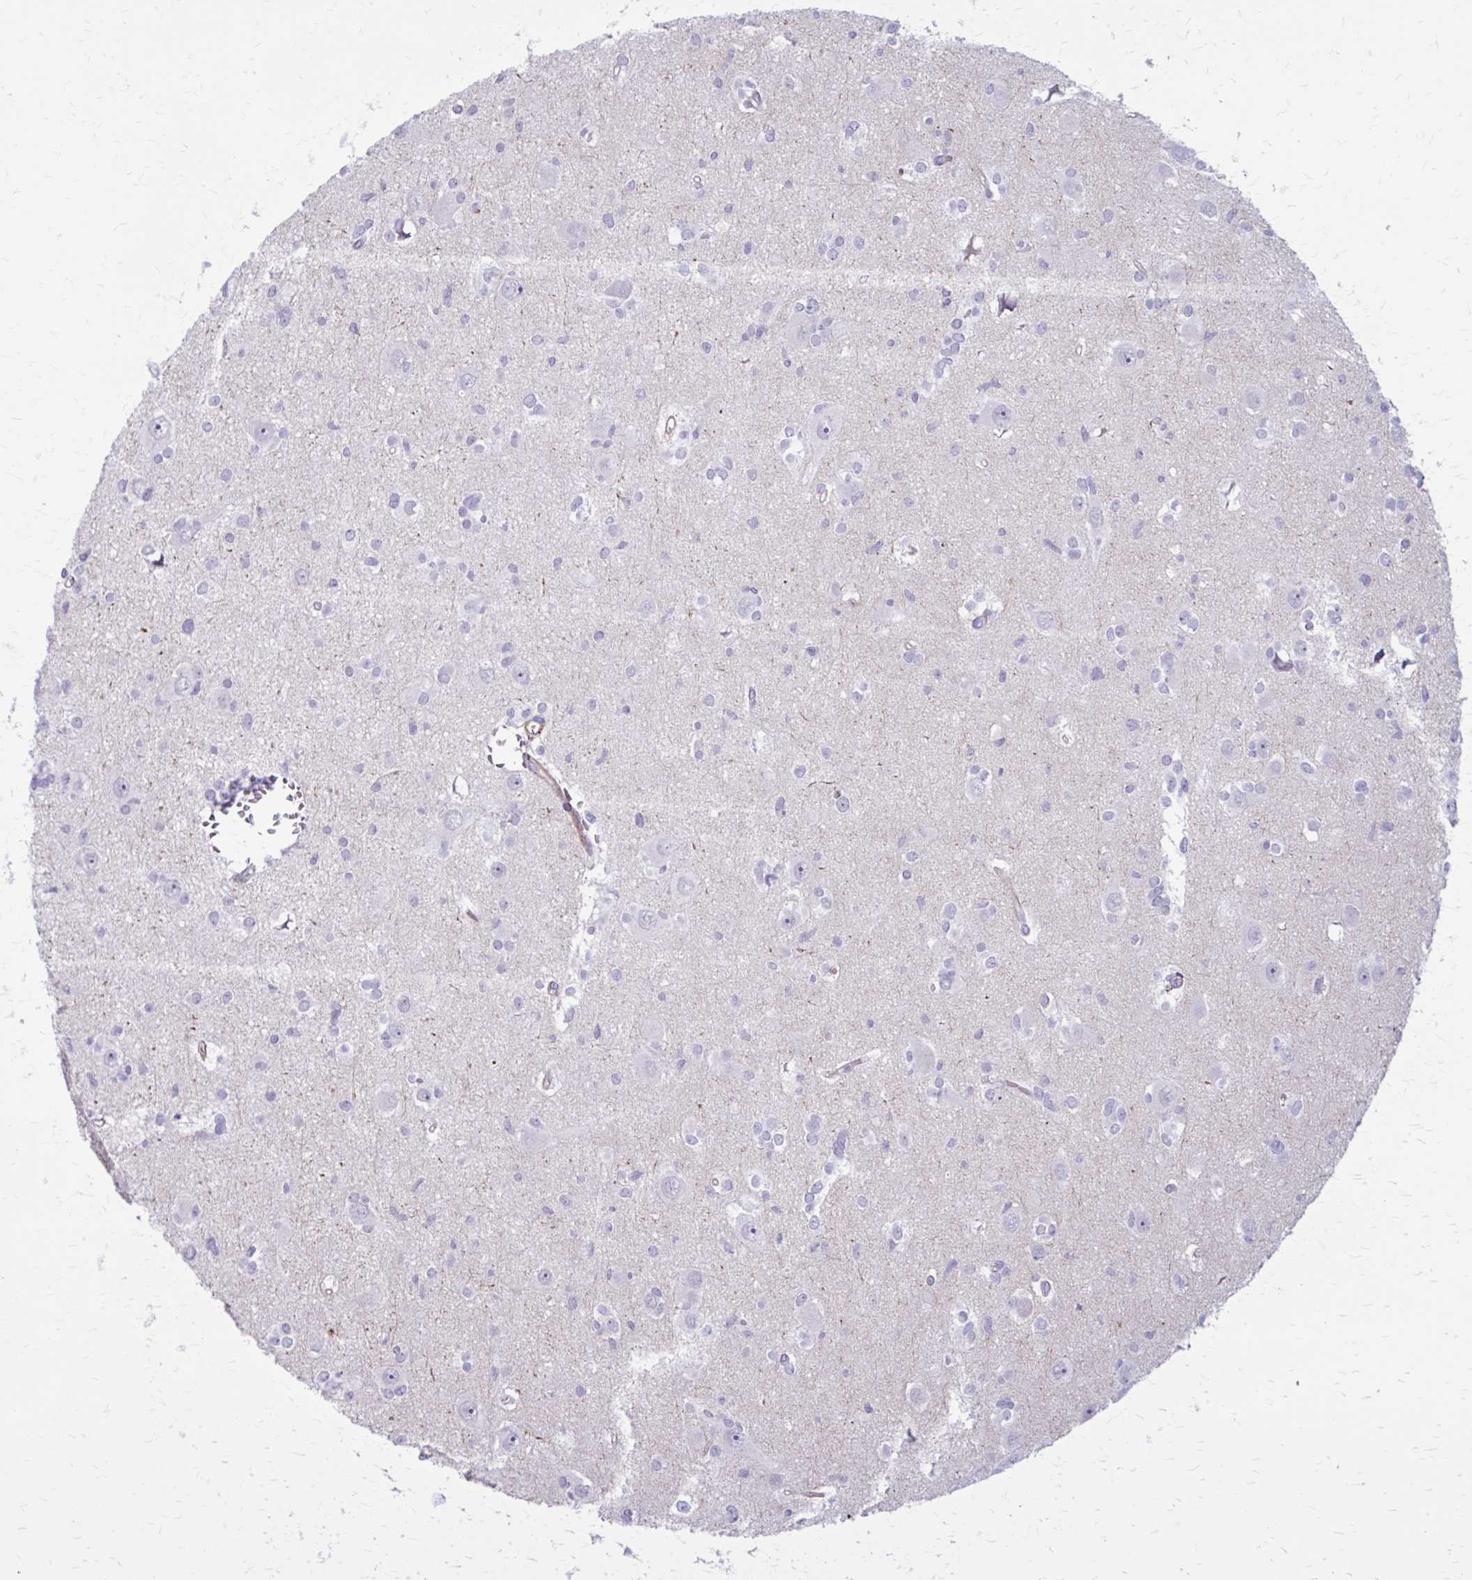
{"staining": {"intensity": "negative", "quantity": "none", "location": "none"}, "tissue": "glioma", "cell_type": "Tumor cells", "image_type": "cancer", "snomed": [{"axis": "morphology", "description": "Glioma, malignant, High grade"}, {"axis": "topography", "description": "Brain"}], "caption": "Tumor cells show no significant protein positivity in high-grade glioma (malignant). Brightfield microscopy of immunohistochemistry (IHC) stained with DAB (3,3'-diaminobenzidine) (brown) and hematoxylin (blue), captured at high magnification.", "gene": "AKAP12", "patient": {"sex": "male", "age": 23}}